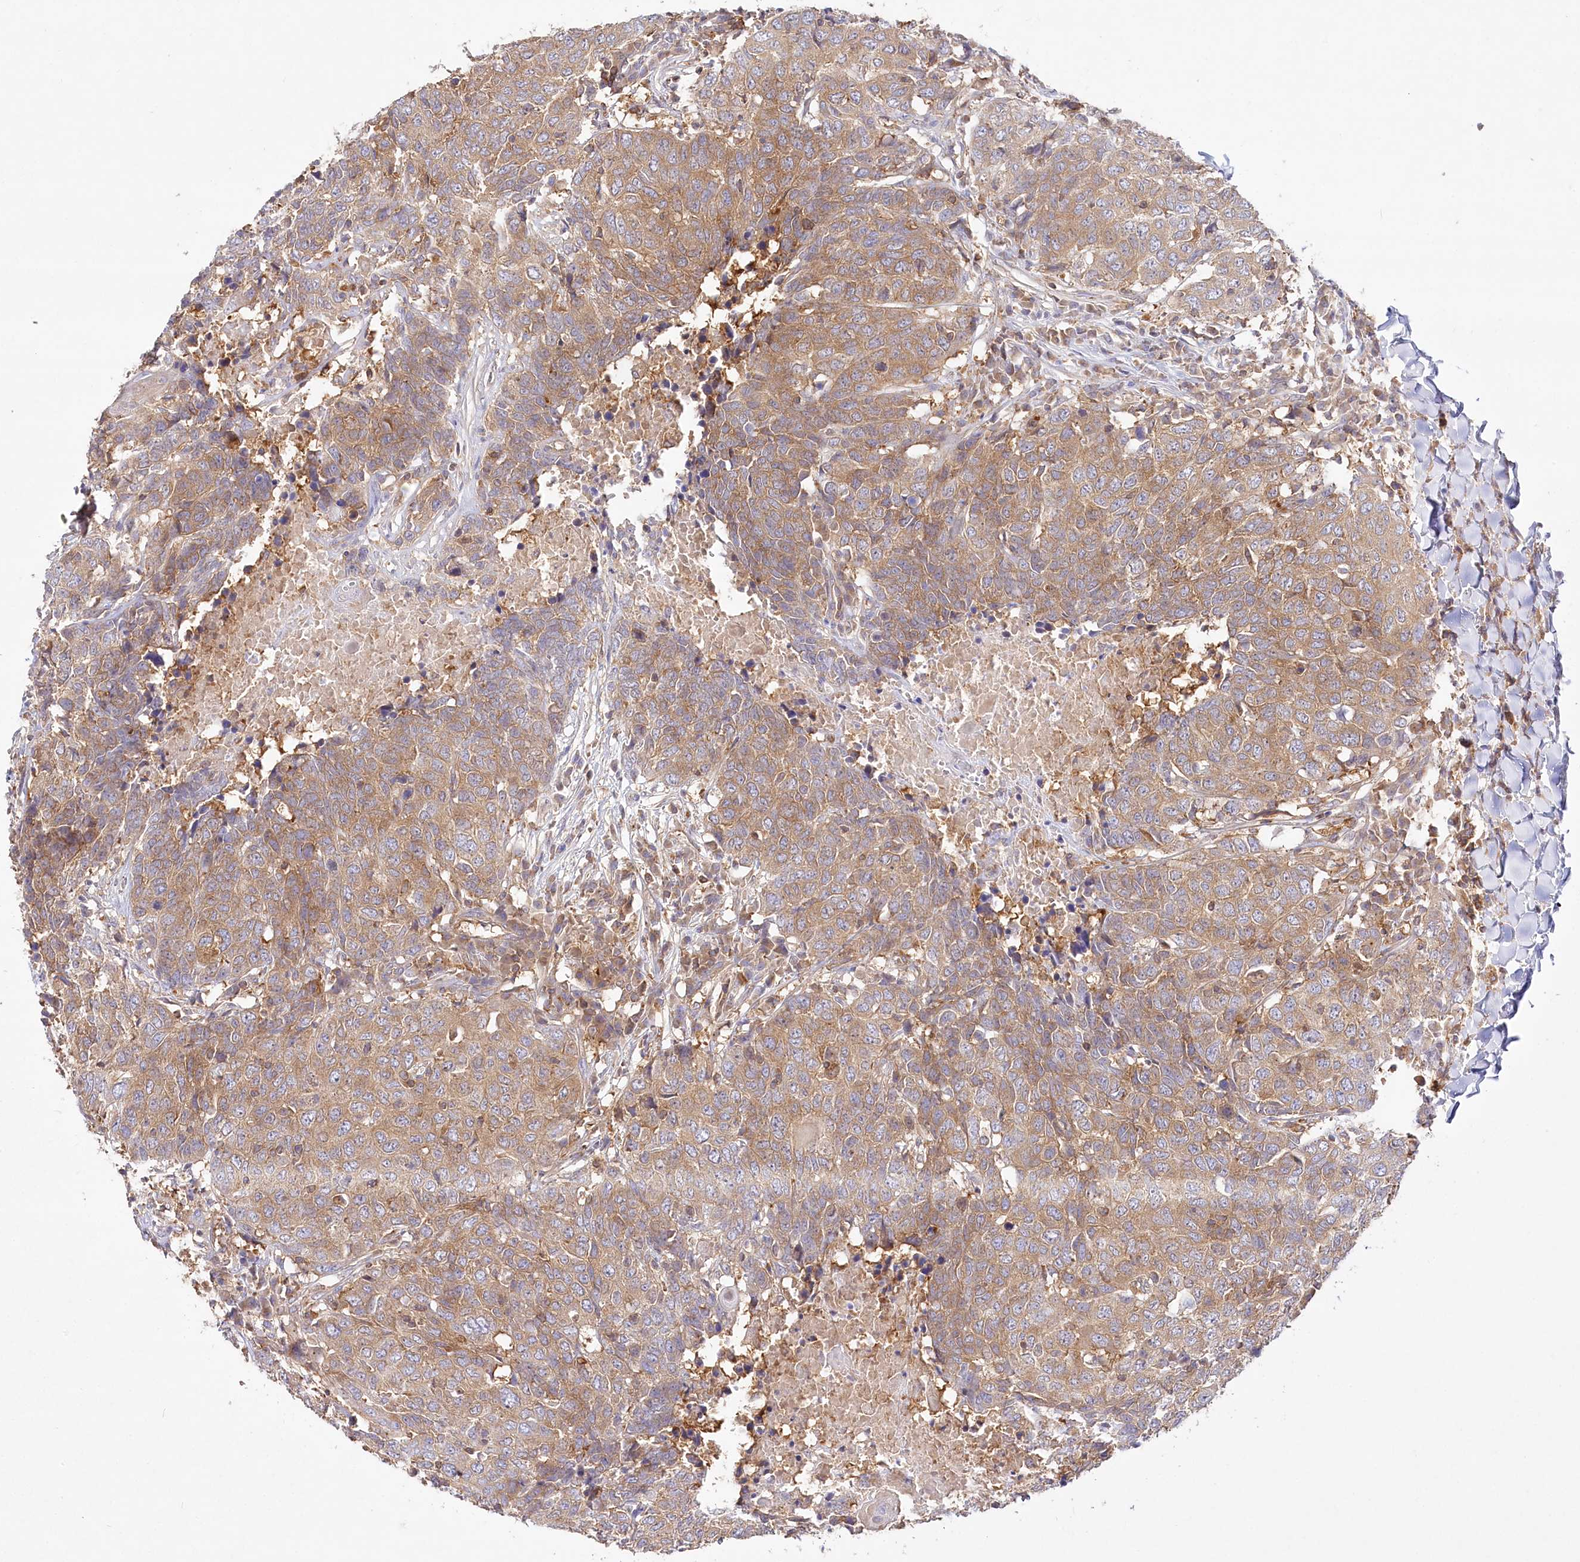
{"staining": {"intensity": "moderate", "quantity": ">75%", "location": "cytoplasmic/membranous"}, "tissue": "head and neck cancer", "cell_type": "Tumor cells", "image_type": "cancer", "snomed": [{"axis": "morphology", "description": "Squamous cell carcinoma, NOS"}, {"axis": "topography", "description": "Head-Neck"}], "caption": "A histopathology image showing moderate cytoplasmic/membranous positivity in about >75% of tumor cells in head and neck cancer (squamous cell carcinoma), as visualized by brown immunohistochemical staining.", "gene": "ABRAXAS2", "patient": {"sex": "male", "age": 66}}